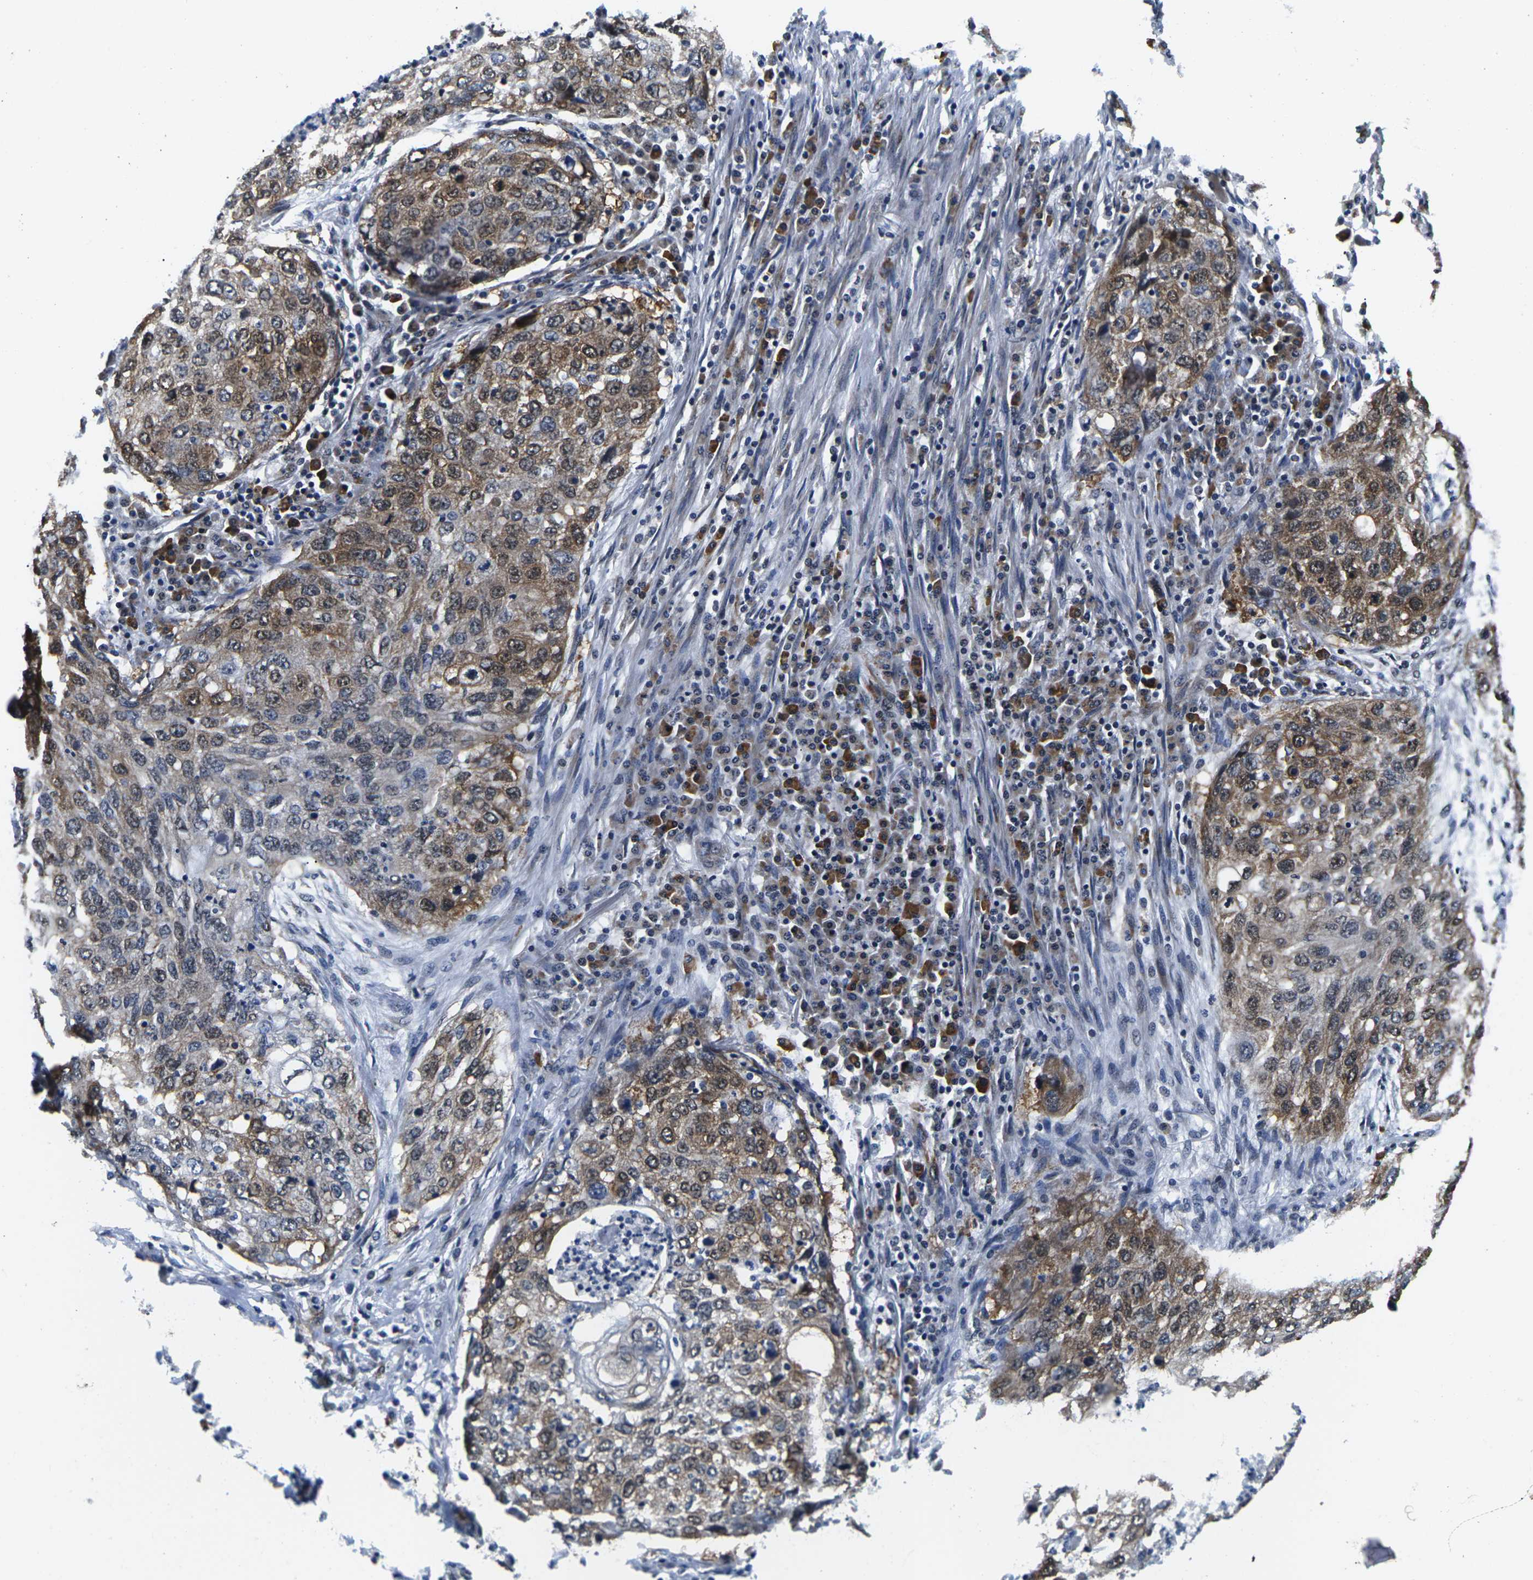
{"staining": {"intensity": "moderate", "quantity": ">75%", "location": "cytoplasmic/membranous"}, "tissue": "lung cancer", "cell_type": "Tumor cells", "image_type": "cancer", "snomed": [{"axis": "morphology", "description": "Squamous cell carcinoma, NOS"}, {"axis": "topography", "description": "Lung"}], "caption": "The photomicrograph exhibits immunohistochemical staining of squamous cell carcinoma (lung). There is moderate cytoplasmic/membranous expression is seen in approximately >75% of tumor cells.", "gene": "CCNE1", "patient": {"sex": "female", "age": 63}}